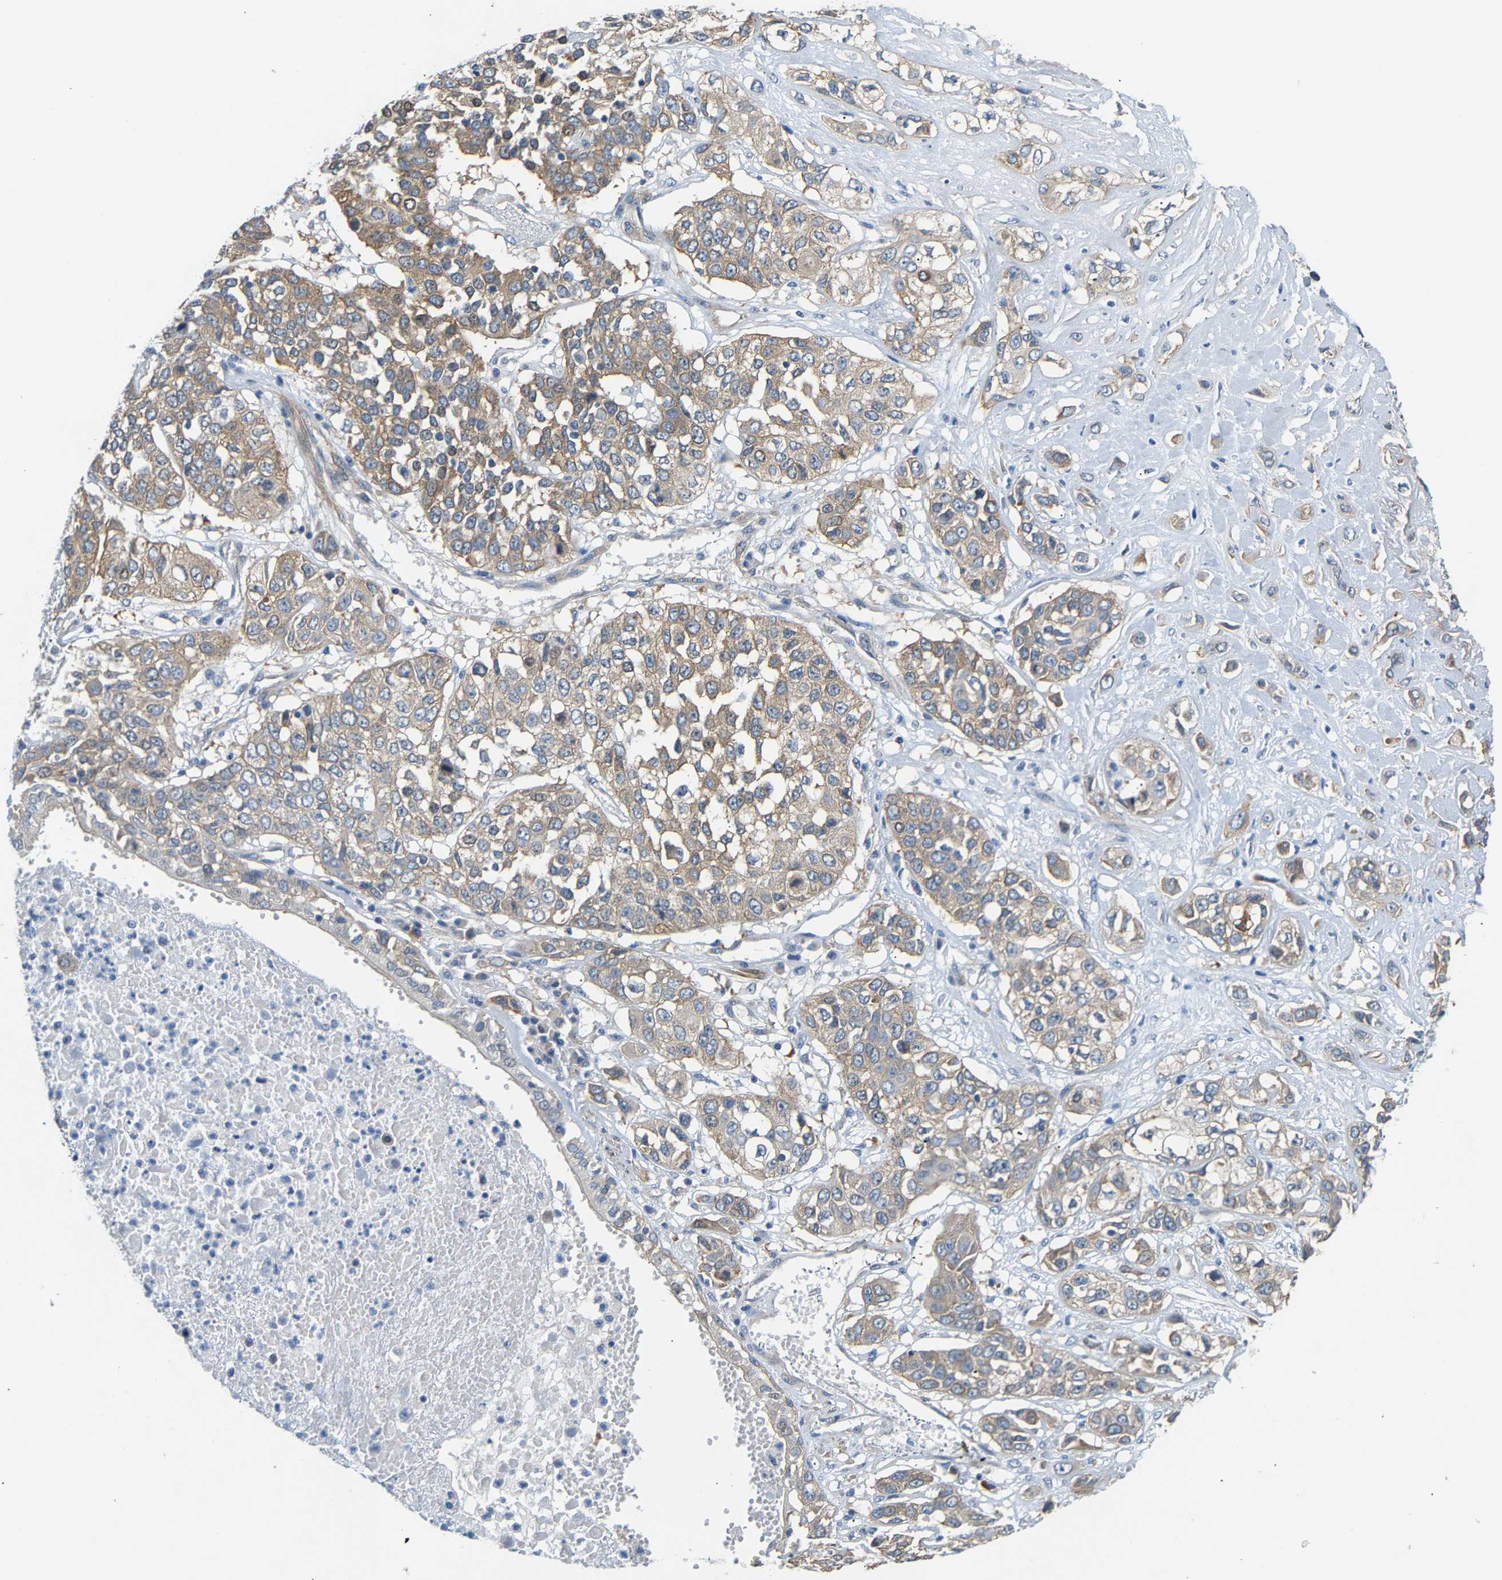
{"staining": {"intensity": "weak", "quantity": ">75%", "location": "cytoplasmic/membranous"}, "tissue": "lung cancer", "cell_type": "Tumor cells", "image_type": "cancer", "snomed": [{"axis": "morphology", "description": "Squamous cell carcinoma, NOS"}, {"axis": "topography", "description": "Lung"}], "caption": "The image exhibits staining of lung squamous cell carcinoma, revealing weak cytoplasmic/membranous protein staining (brown color) within tumor cells.", "gene": "PAWR", "patient": {"sex": "male", "age": 71}}